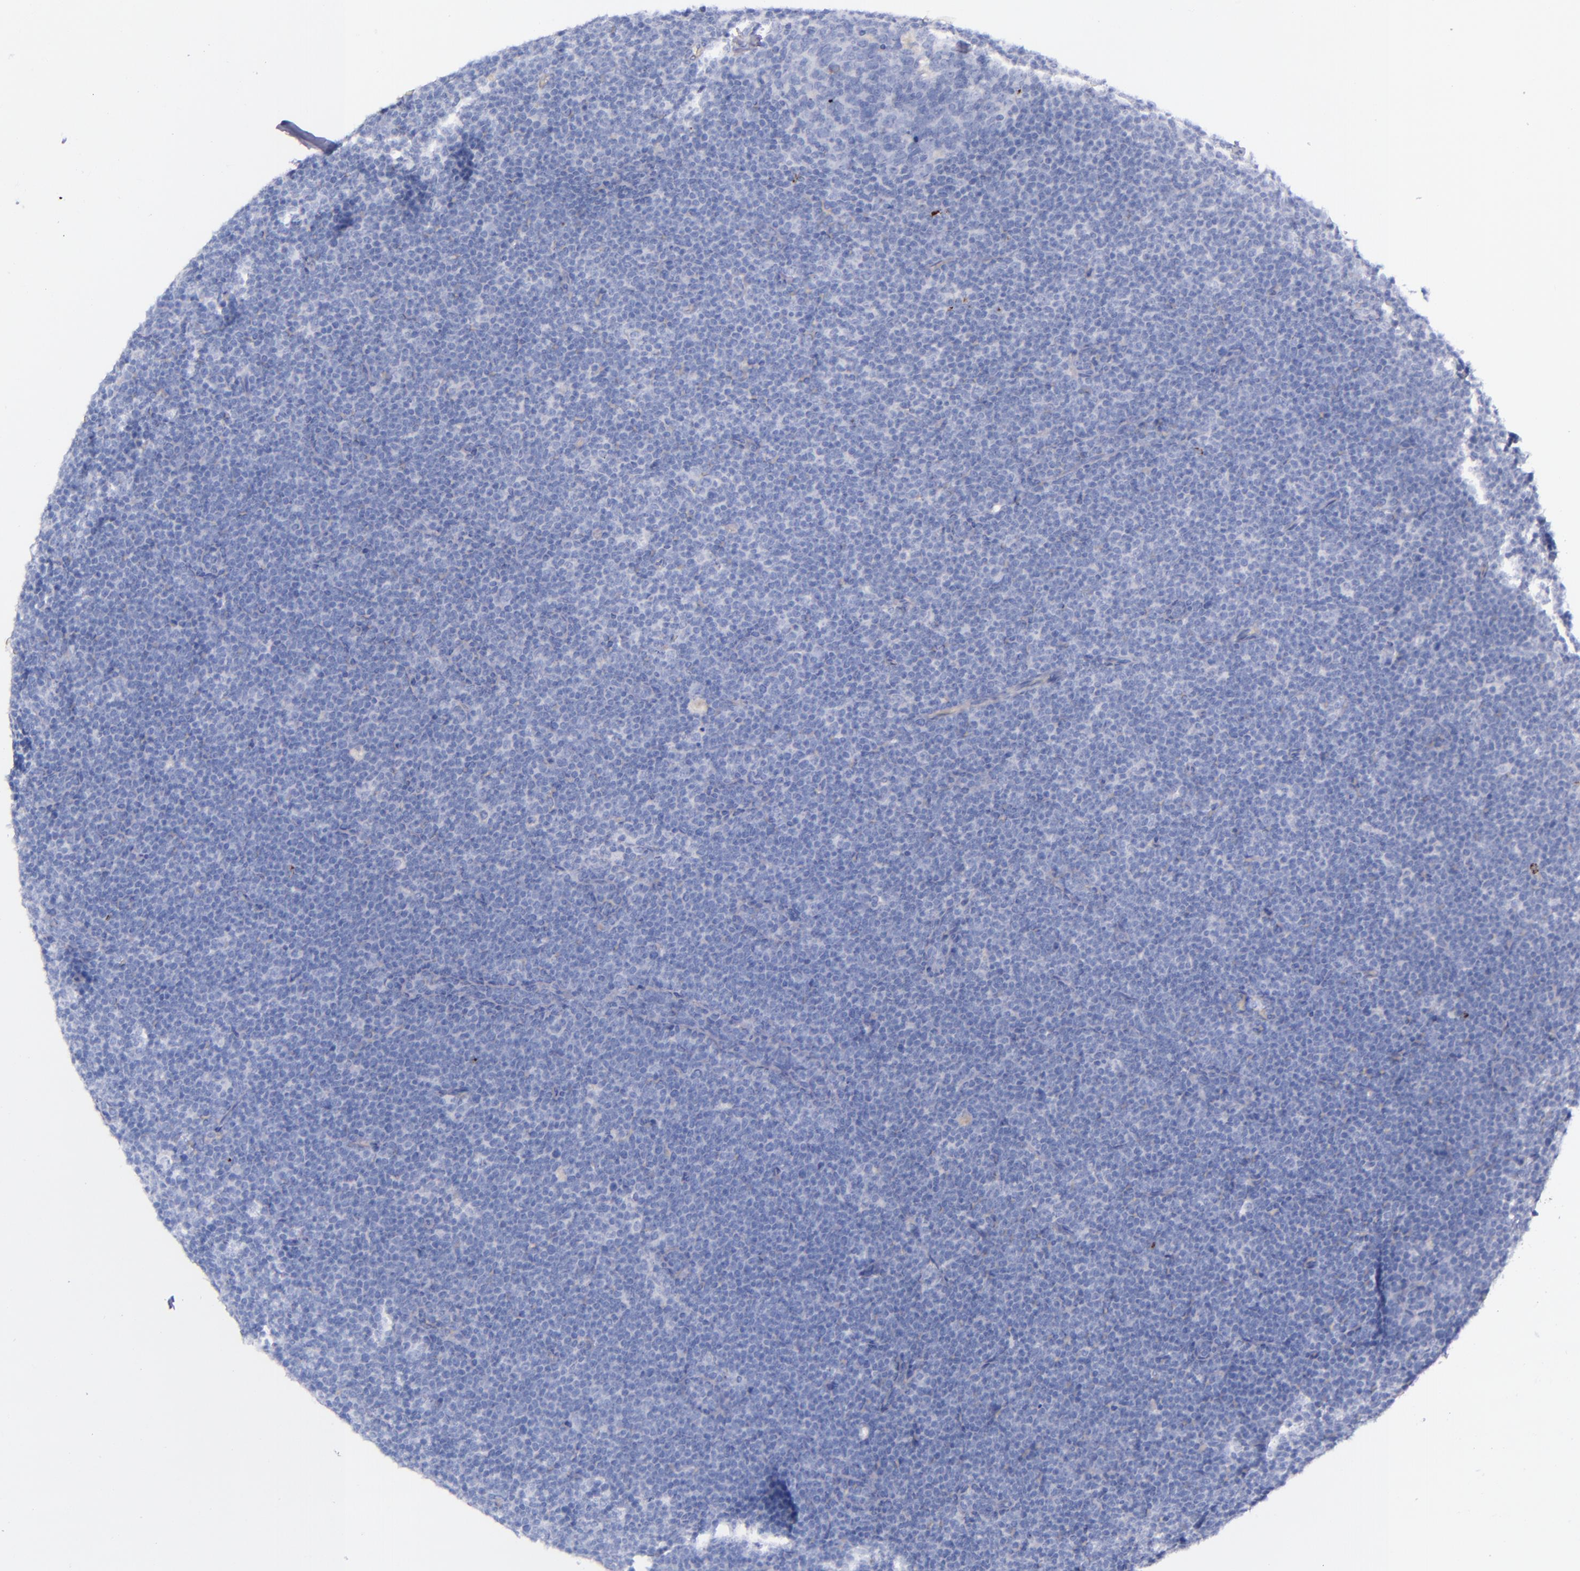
{"staining": {"intensity": "negative", "quantity": "none", "location": "none"}, "tissue": "lymphoma", "cell_type": "Tumor cells", "image_type": "cancer", "snomed": [{"axis": "morphology", "description": "Malignant lymphoma, non-Hodgkin's type, High grade"}, {"axis": "topography", "description": "Lymph node"}], "caption": "Micrograph shows no significant protein positivity in tumor cells of lymphoma. The staining is performed using DAB (3,3'-diaminobenzidine) brown chromogen with nuclei counter-stained in using hematoxylin.", "gene": "LAG3", "patient": {"sex": "female", "age": 58}}